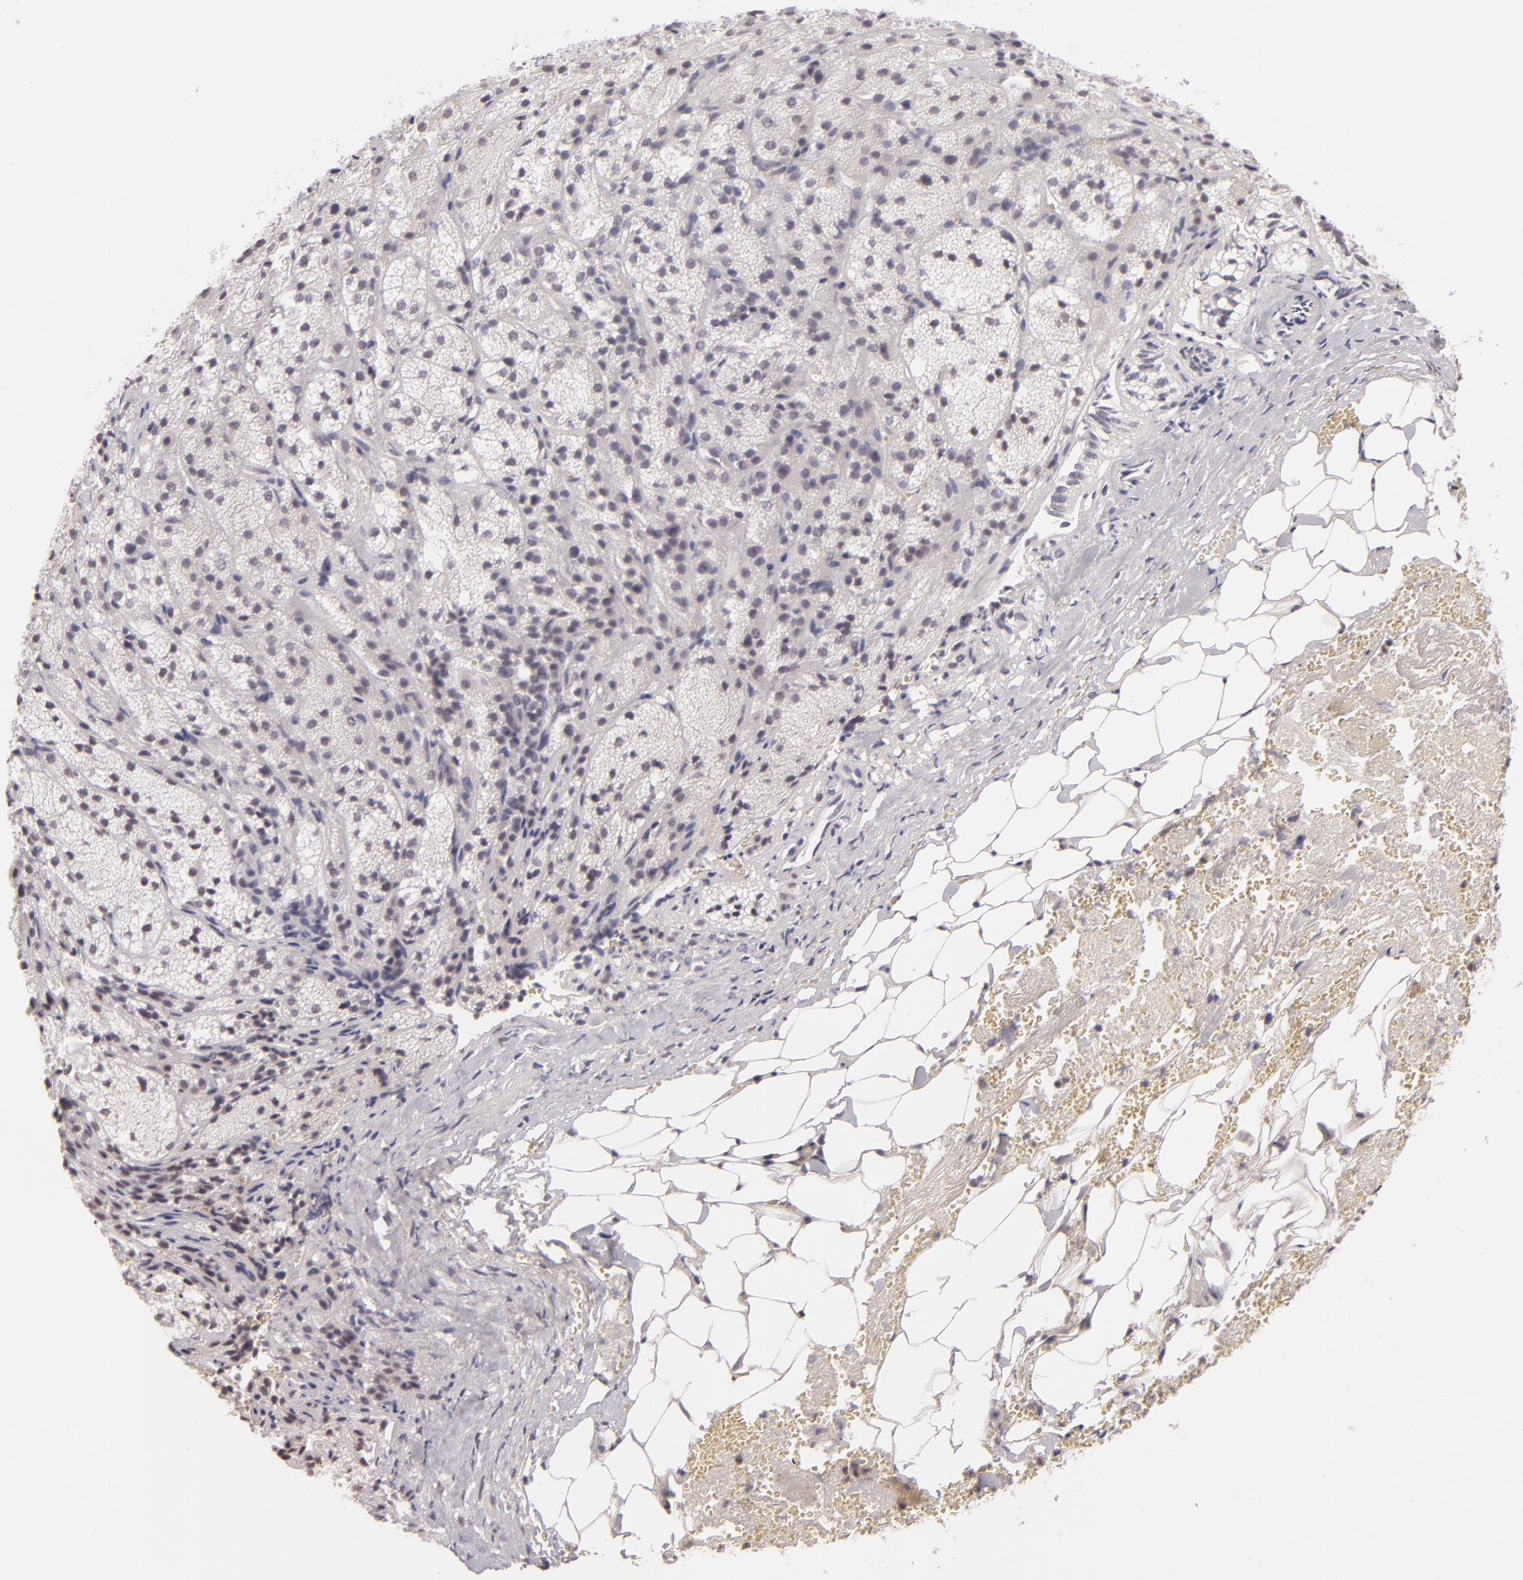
{"staining": {"intensity": "weak", "quantity": "<25%", "location": "nuclear"}, "tissue": "adrenal gland", "cell_type": "Glandular cells", "image_type": "normal", "snomed": [{"axis": "morphology", "description": "Normal tissue, NOS"}, {"axis": "topography", "description": "Adrenal gland"}], "caption": "High power microscopy image of an IHC photomicrograph of unremarkable adrenal gland, revealing no significant positivity in glandular cells.", "gene": "INTS6", "patient": {"sex": "female", "age": 71}}